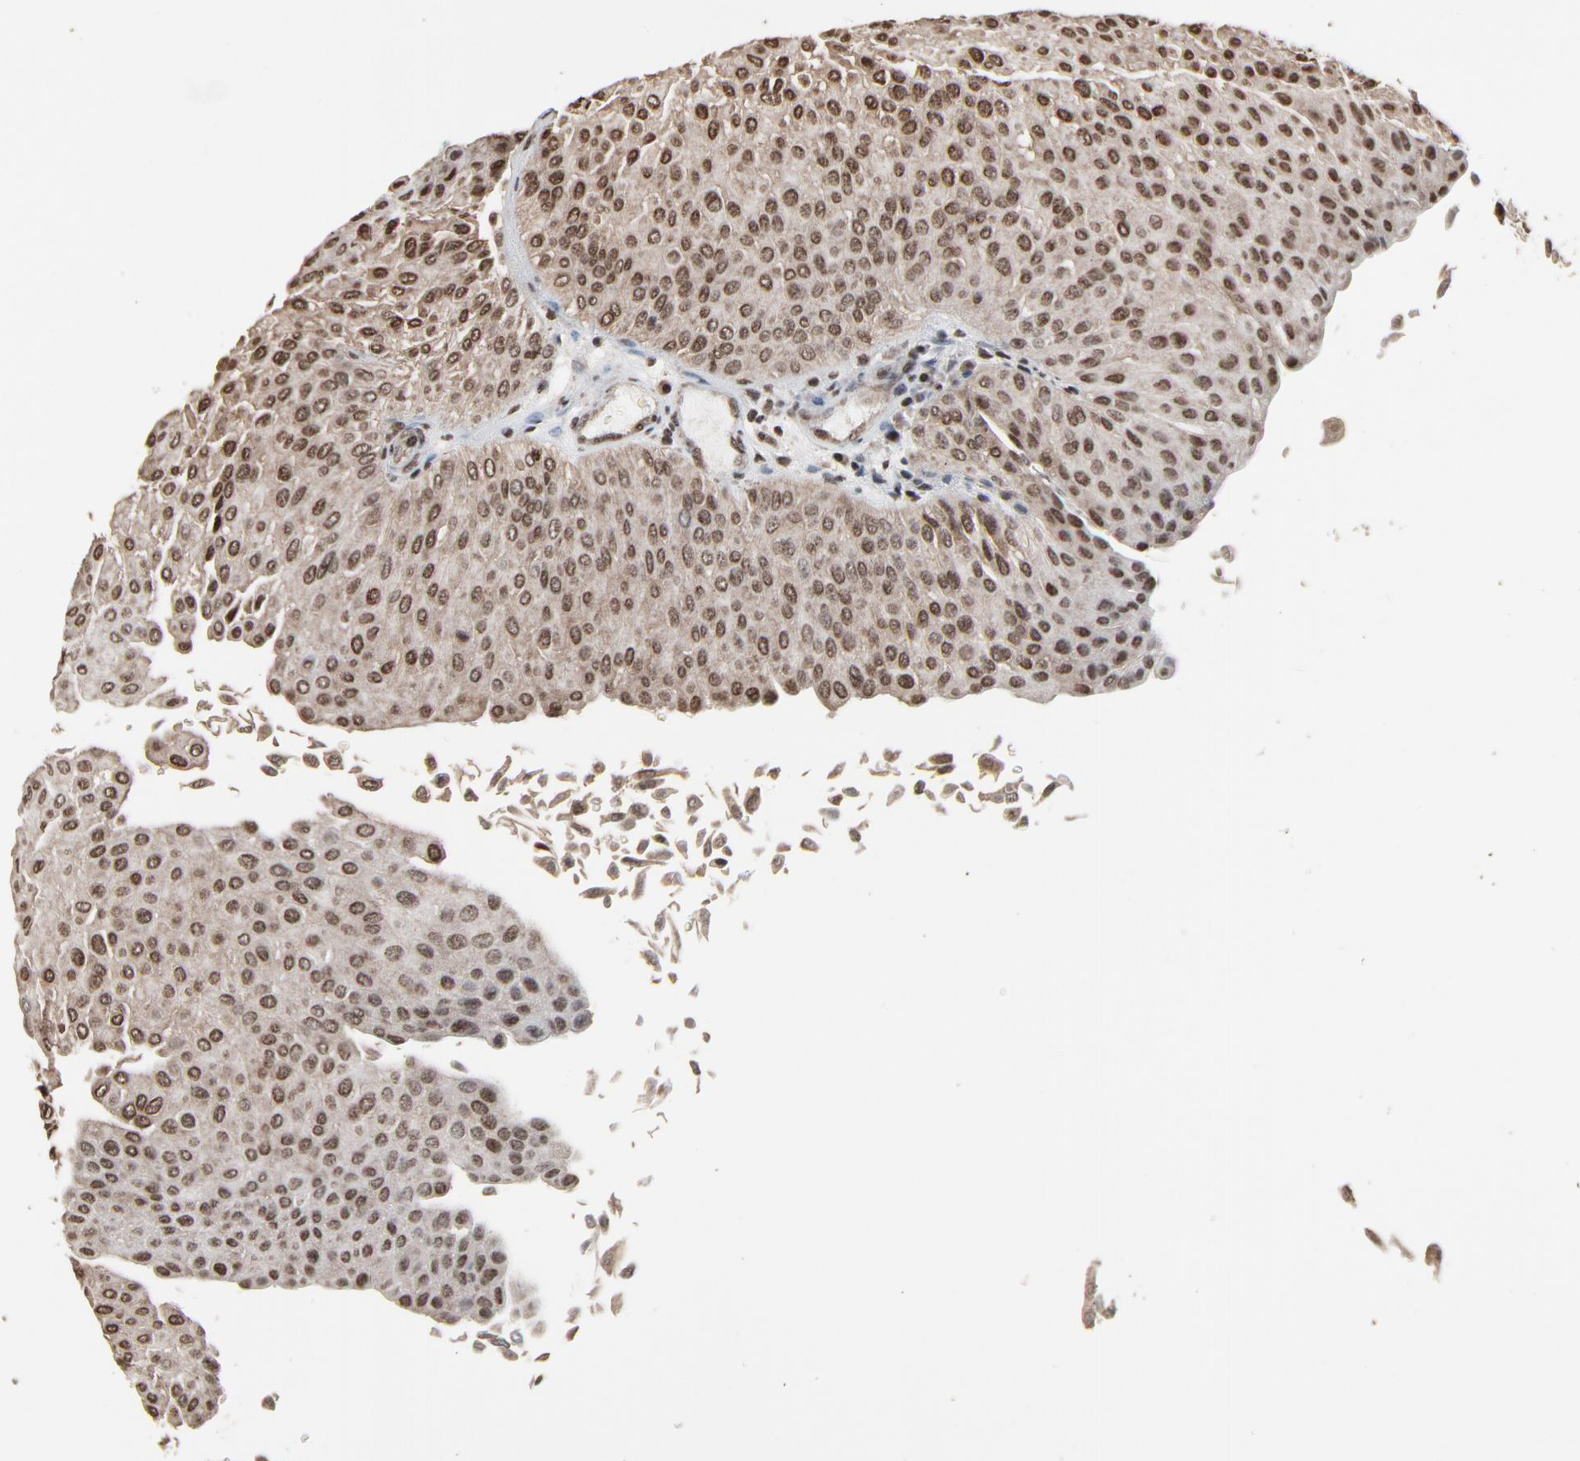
{"staining": {"intensity": "strong", "quantity": ">75%", "location": "cytoplasmic/membranous,nuclear"}, "tissue": "urothelial cancer", "cell_type": "Tumor cells", "image_type": "cancer", "snomed": [{"axis": "morphology", "description": "Urothelial carcinoma, Low grade"}, {"axis": "topography", "description": "Urinary bladder"}], "caption": "Urothelial cancer stained for a protein (brown) demonstrates strong cytoplasmic/membranous and nuclear positive staining in about >75% of tumor cells.", "gene": "MEIS2", "patient": {"sex": "male", "age": 64}}